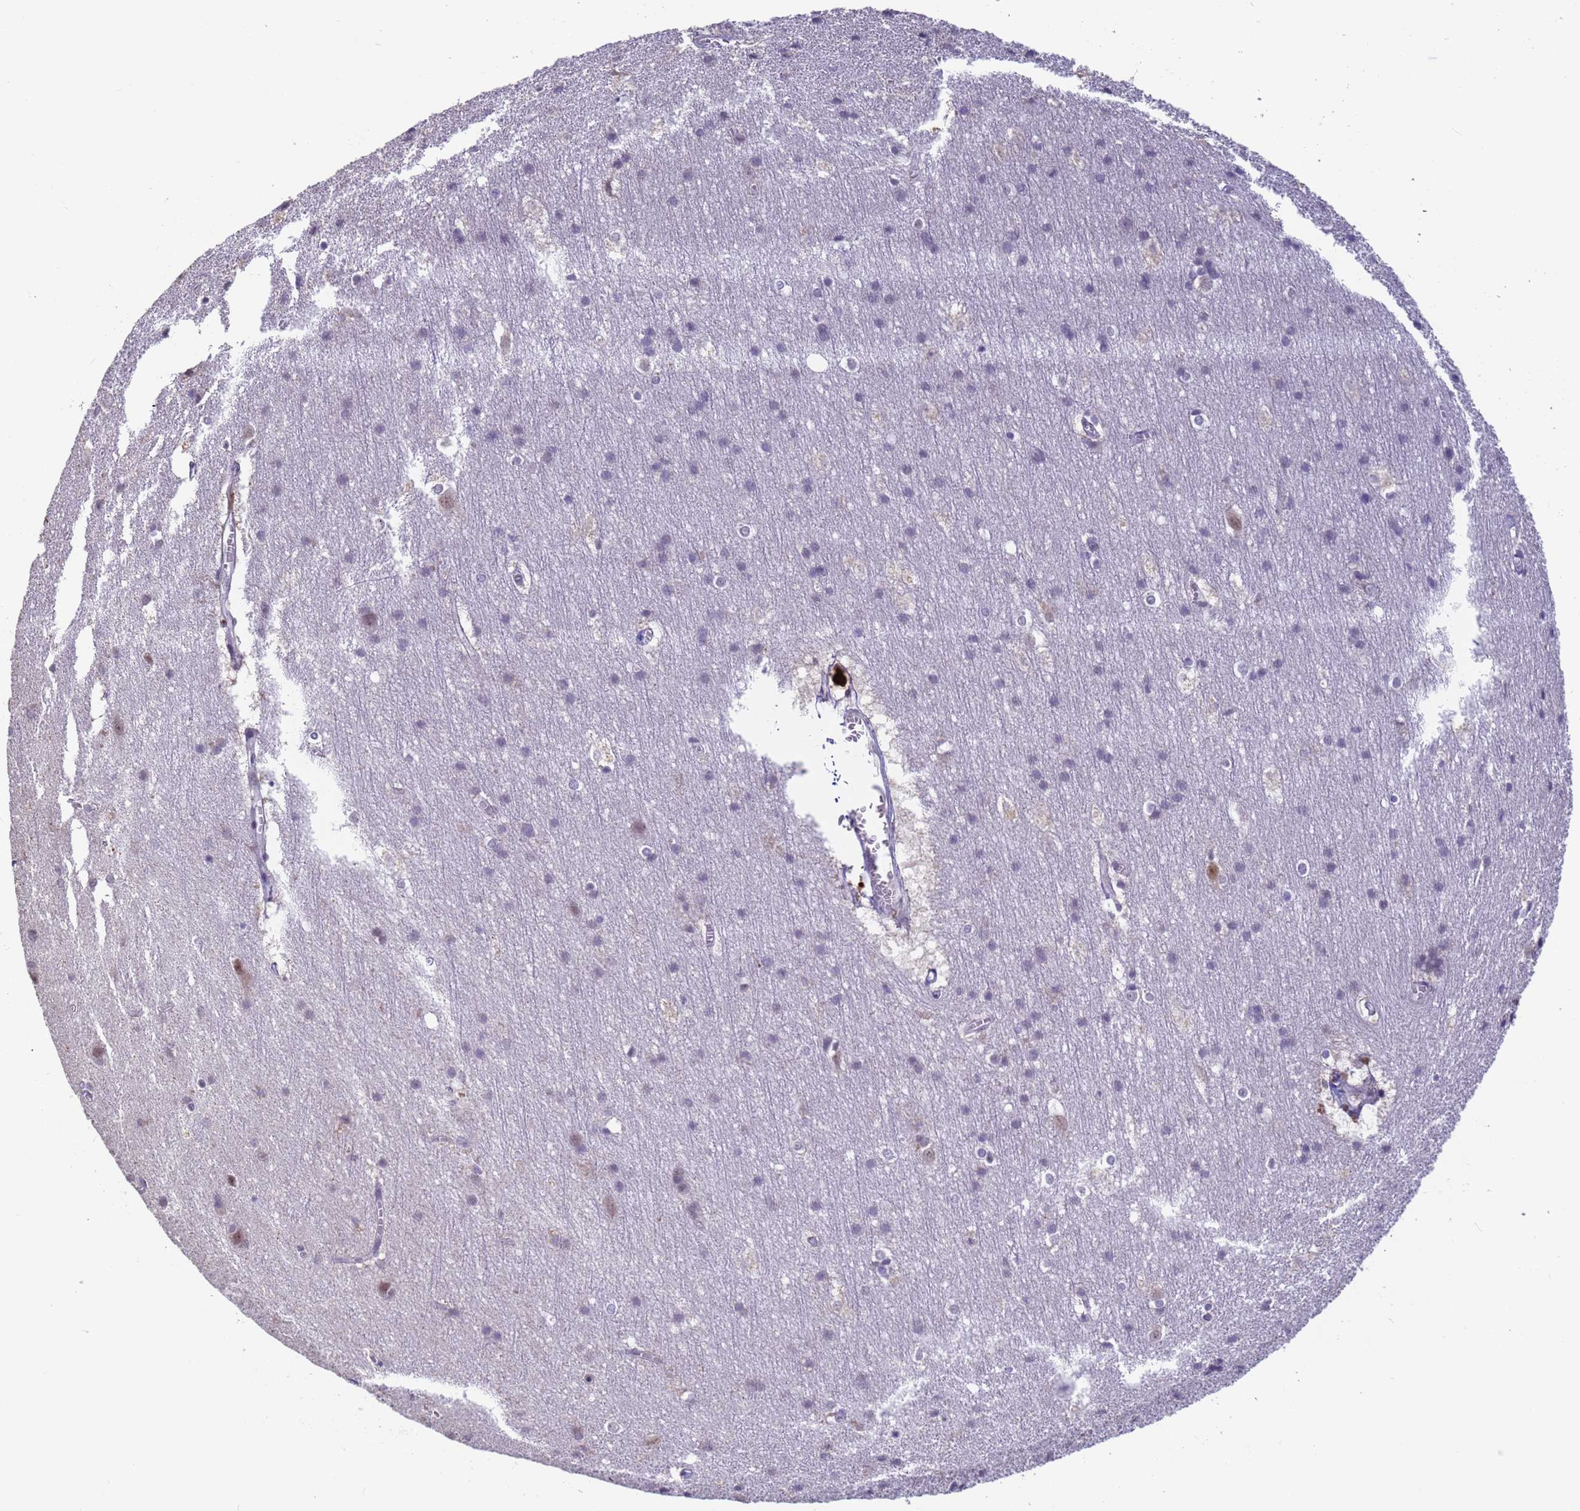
{"staining": {"intensity": "weak", "quantity": "25%-75%", "location": "cytoplasmic/membranous"}, "tissue": "cerebral cortex", "cell_type": "Endothelial cells", "image_type": "normal", "snomed": [{"axis": "morphology", "description": "Normal tissue, NOS"}, {"axis": "topography", "description": "Cerebral cortex"}], "caption": "IHC histopathology image of normal cerebral cortex: cerebral cortex stained using immunohistochemistry demonstrates low levels of weak protein expression localized specifically in the cytoplasmic/membranous of endothelial cells, appearing as a cytoplasmic/membranous brown color.", "gene": "VWA3A", "patient": {"sex": "male", "age": 54}}